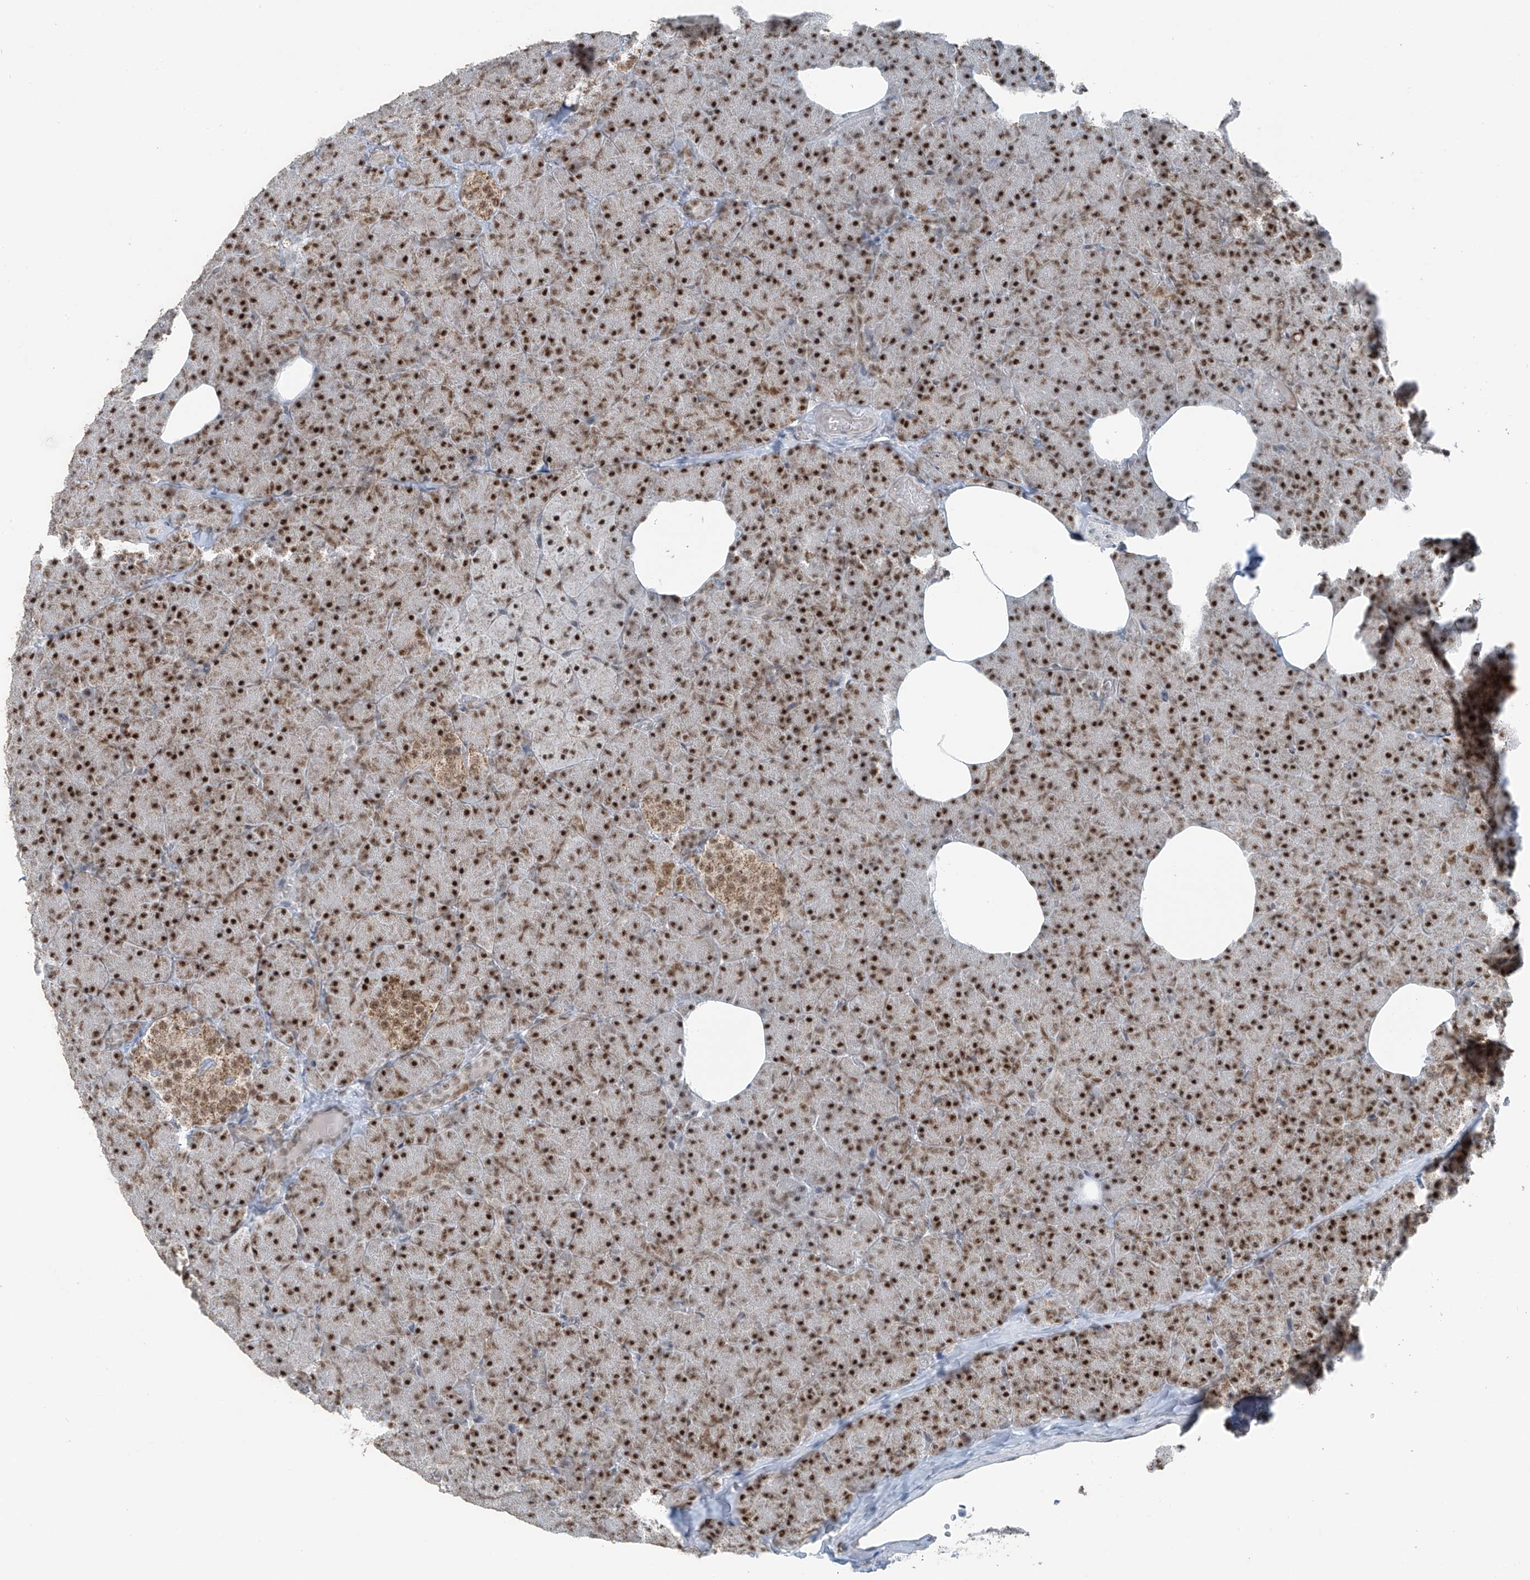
{"staining": {"intensity": "strong", "quantity": ">75%", "location": "nuclear"}, "tissue": "pancreas", "cell_type": "Exocrine glandular cells", "image_type": "normal", "snomed": [{"axis": "morphology", "description": "Normal tissue, NOS"}, {"axis": "morphology", "description": "Carcinoid, malignant, NOS"}, {"axis": "topography", "description": "Pancreas"}], "caption": "Protein expression analysis of unremarkable pancreas demonstrates strong nuclear expression in approximately >75% of exocrine glandular cells.", "gene": "WRNIP1", "patient": {"sex": "female", "age": 35}}